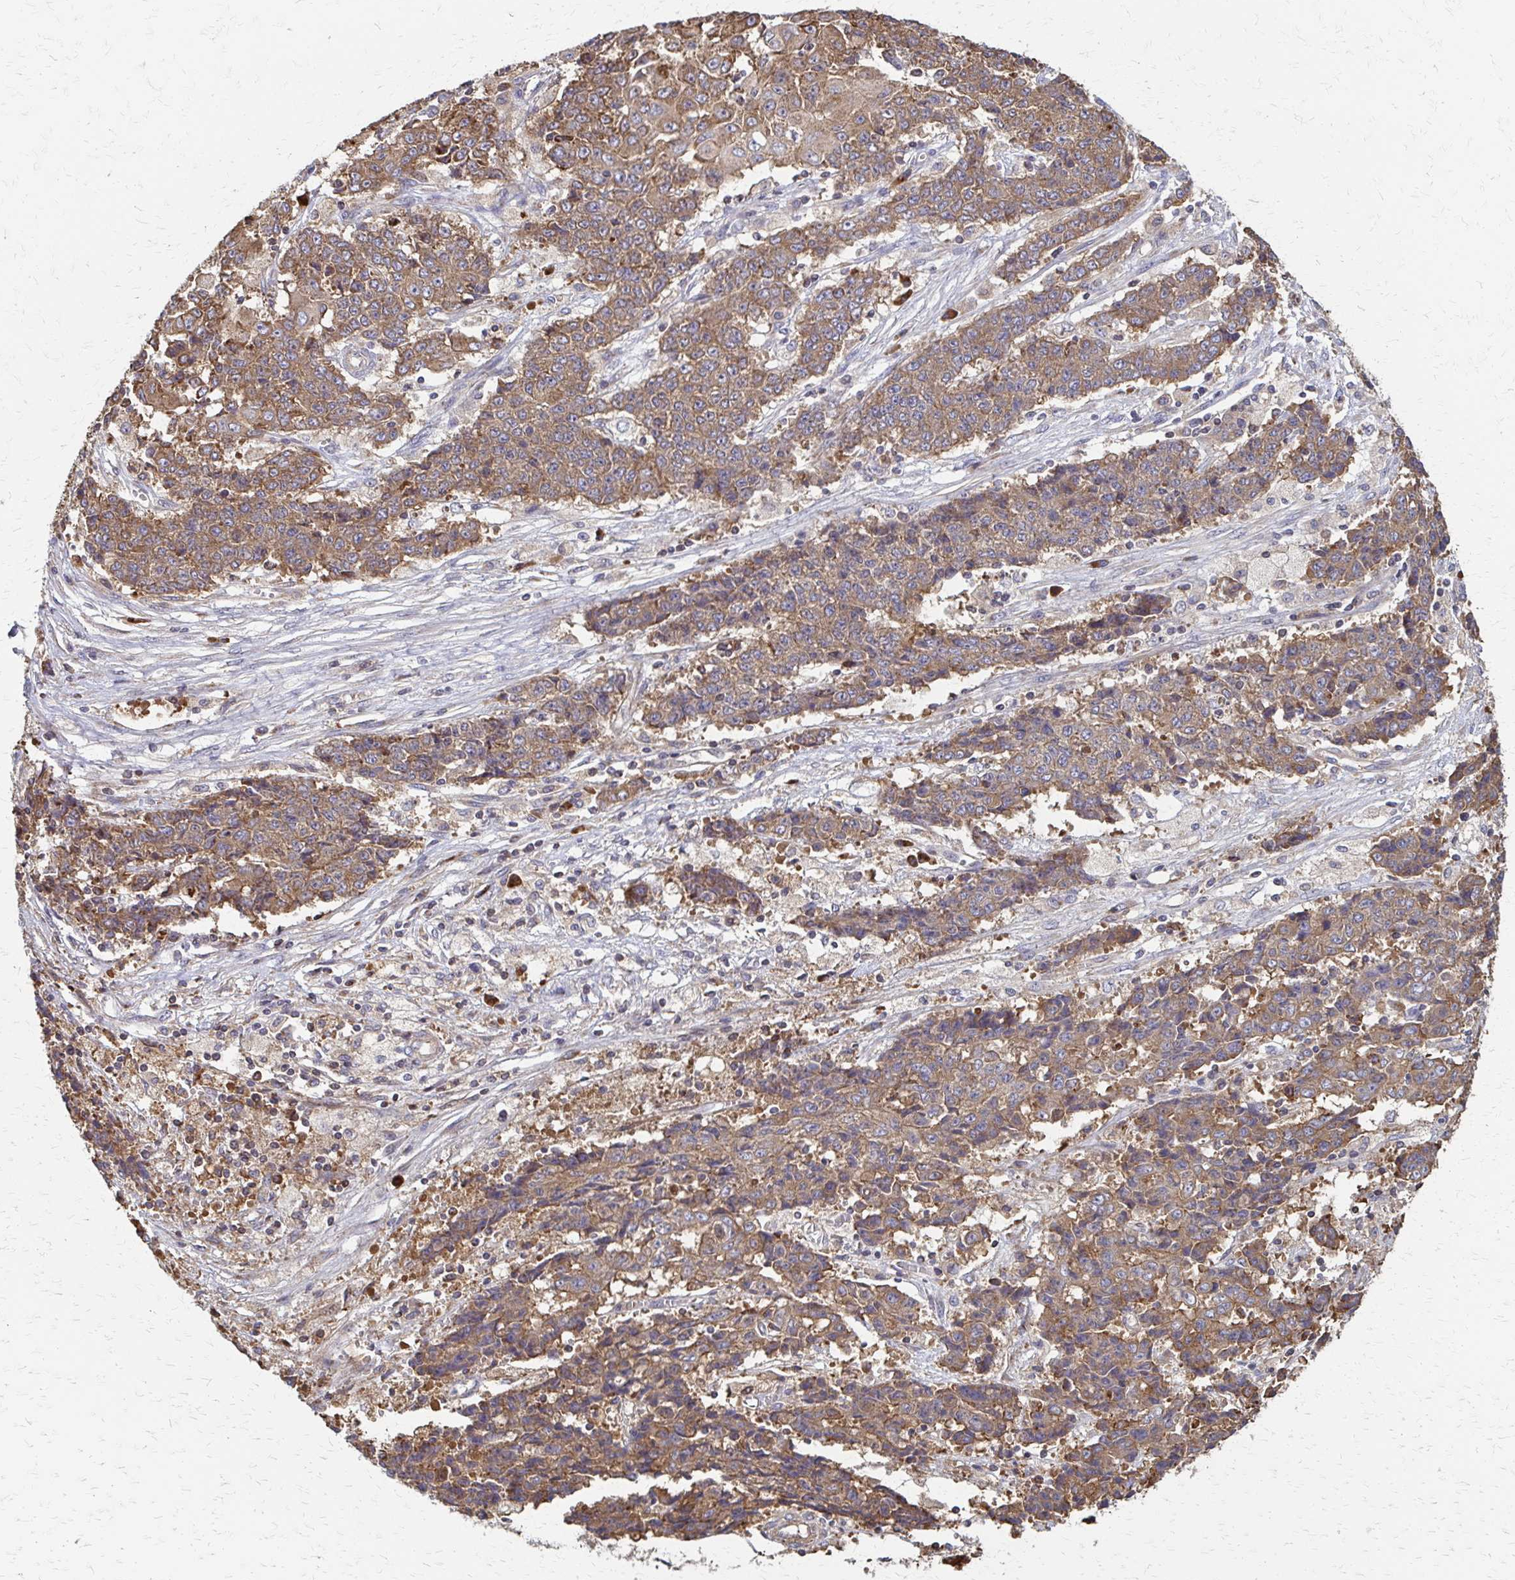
{"staining": {"intensity": "moderate", "quantity": ">75%", "location": "cytoplasmic/membranous"}, "tissue": "ovarian cancer", "cell_type": "Tumor cells", "image_type": "cancer", "snomed": [{"axis": "morphology", "description": "Carcinoma, endometroid"}, {"axis": "topography", "description": "Ovary"}], "caption": "The immunohistochemical stain labels moderate cytoplasmic/membranous staining in tumor cells of ovarian cancer (endometroid carcinoma) tissue.", "gene": "EEF2", "patient": {"sex": "female", "age": 42}}